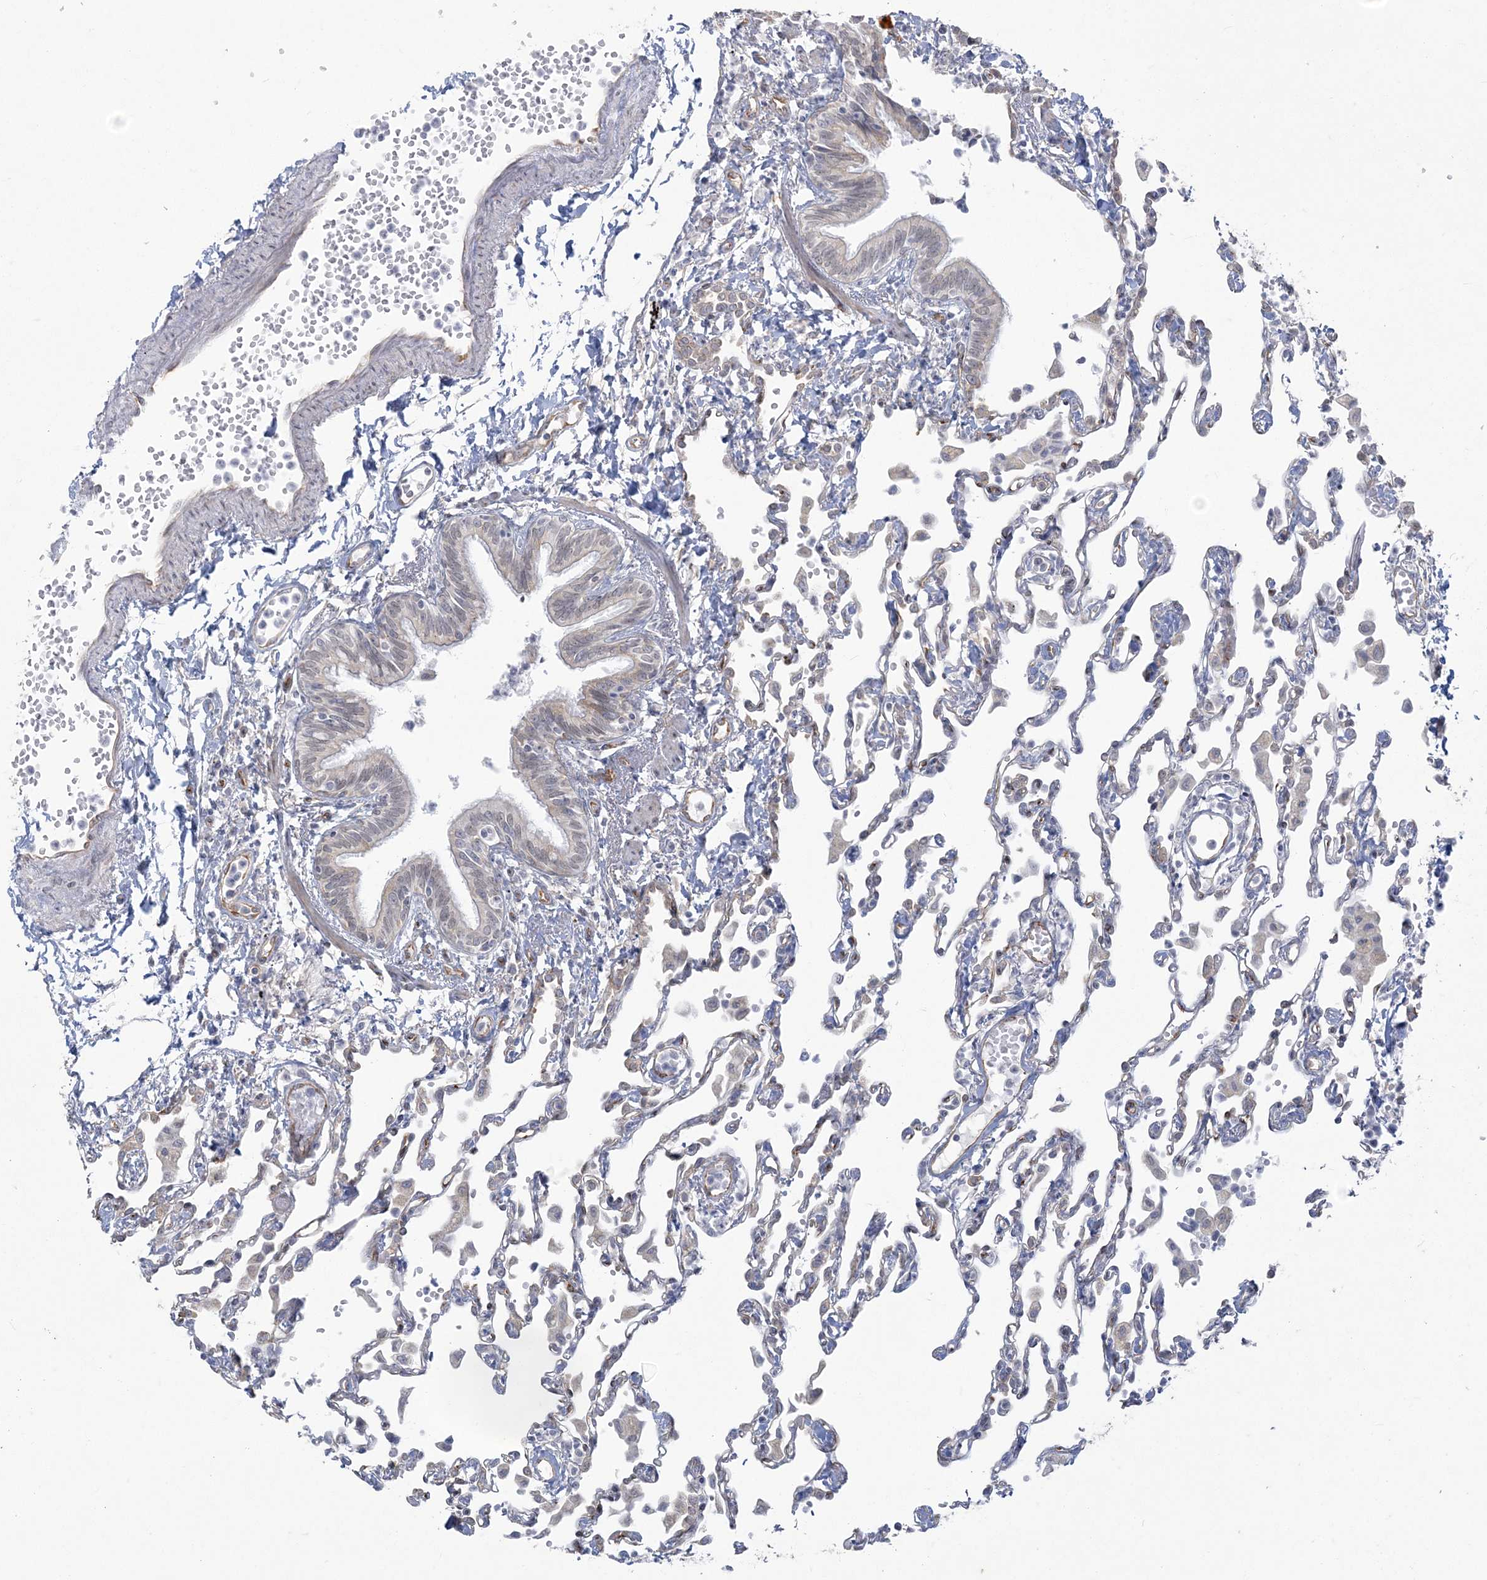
{"staining": {"intensity": "negative", "quantity": "none", "location": "none"}, "tissue": "lung", "cell_type": "Alveolar cells", "image_type": "normal", "snomed": [{"axis": "morphology", "description": "Normal tissue, NOS"}, {"axis": "topography", "description": "Bronchus"}, {"axis": "topography", "description": "Lung"}], "caption": "DAB immunohistochemical staining of unremarkable lung shows no significant positivity in alveolar cells.", "gene": "ZC3H6", "patient": {"sex": "female", "age": 49}}